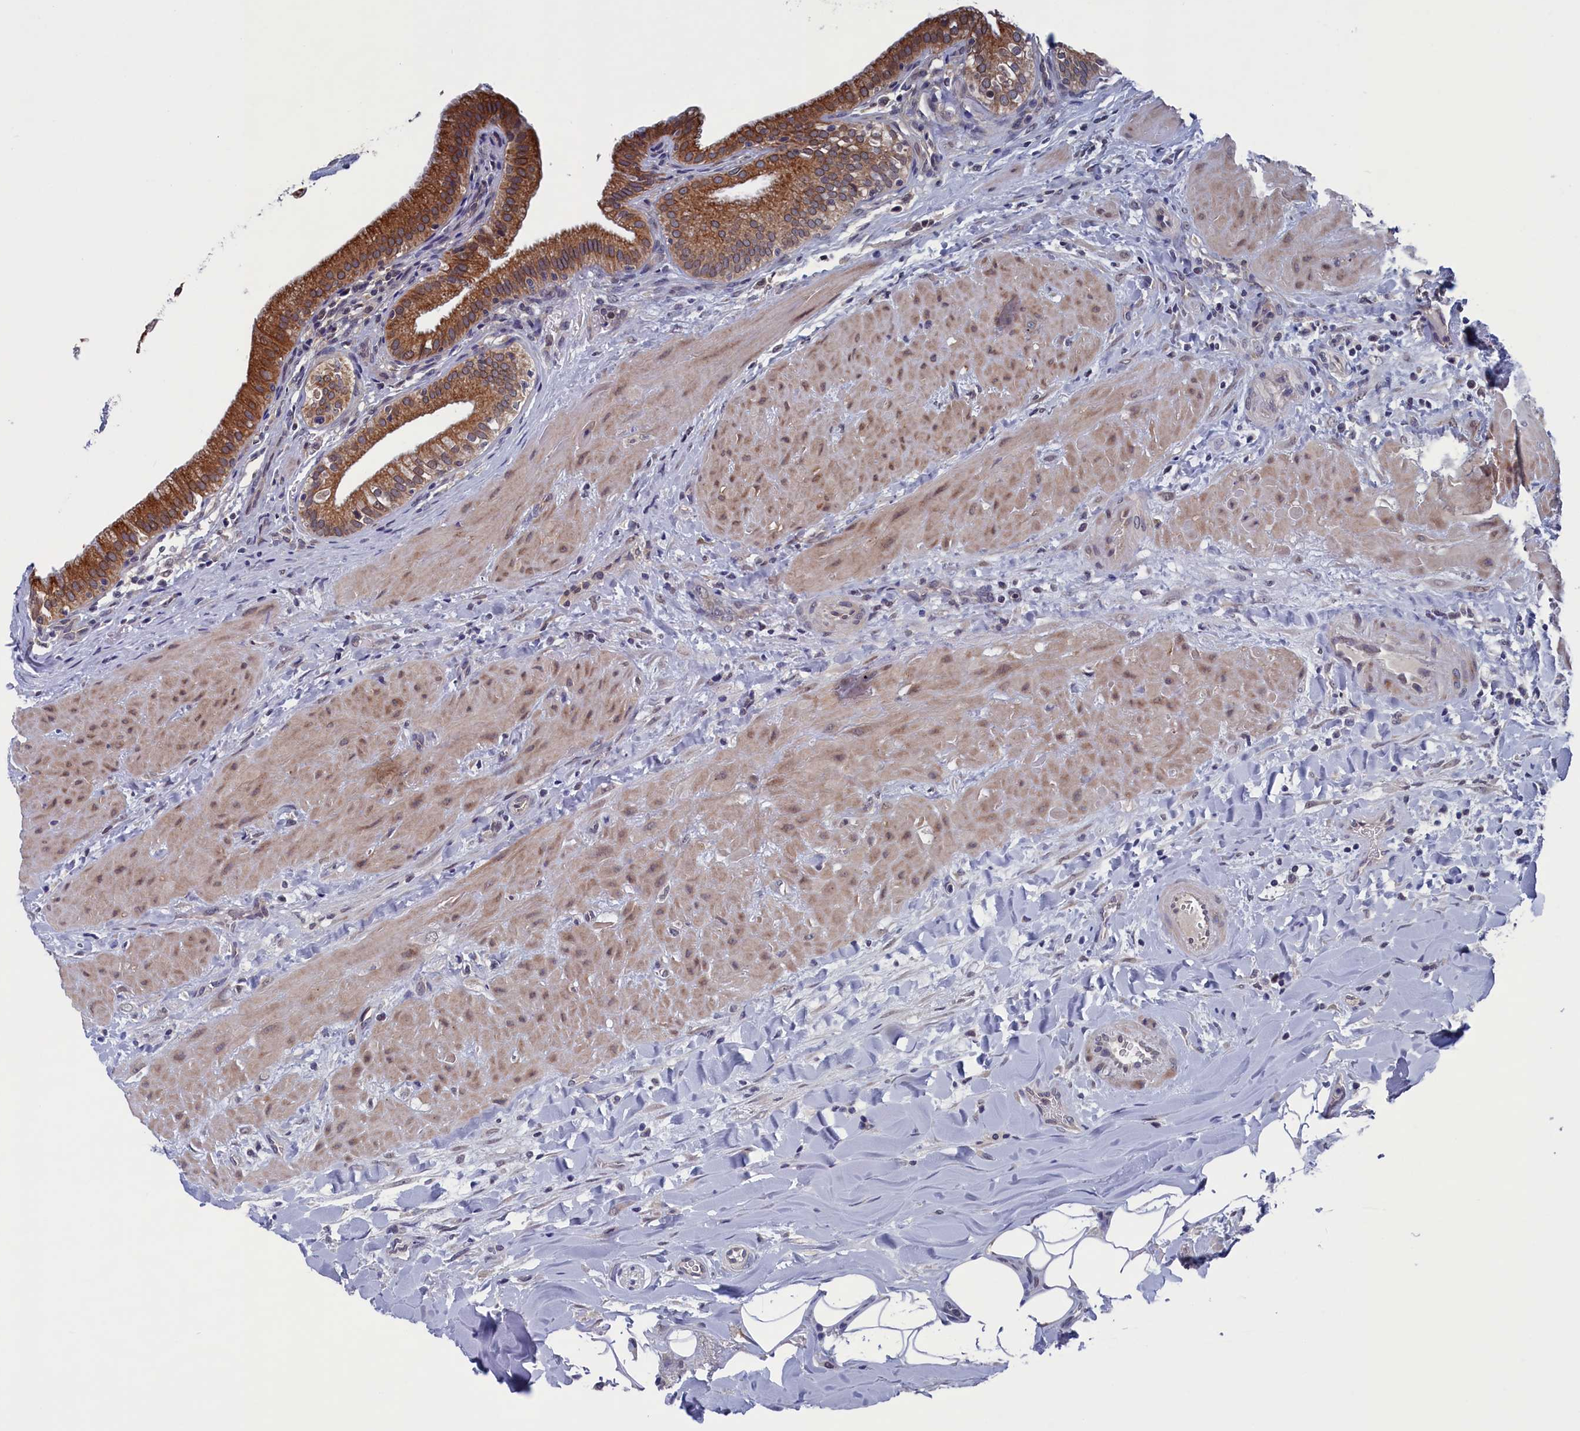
{"staining": {"intensity": "strong", "quantity": ">75%", "location": "cytoplasmic/membranous"}, "tissue": "gallbladder", "cell_type": "Glandular cells", "image_type": "normal", "snomed": [{"axis": "morphology", "description": "Normal tissue, NOS"}, {"axis": "topography", "description": "Gallbladder"}], "caption": "IHC of normal human gallbladder shows high levels of strong cytoplasmic/membranous positivity in about >75% of glandular cells.", "gene": "SPATA13", "patient": {"sex": "male", "age": 24}}